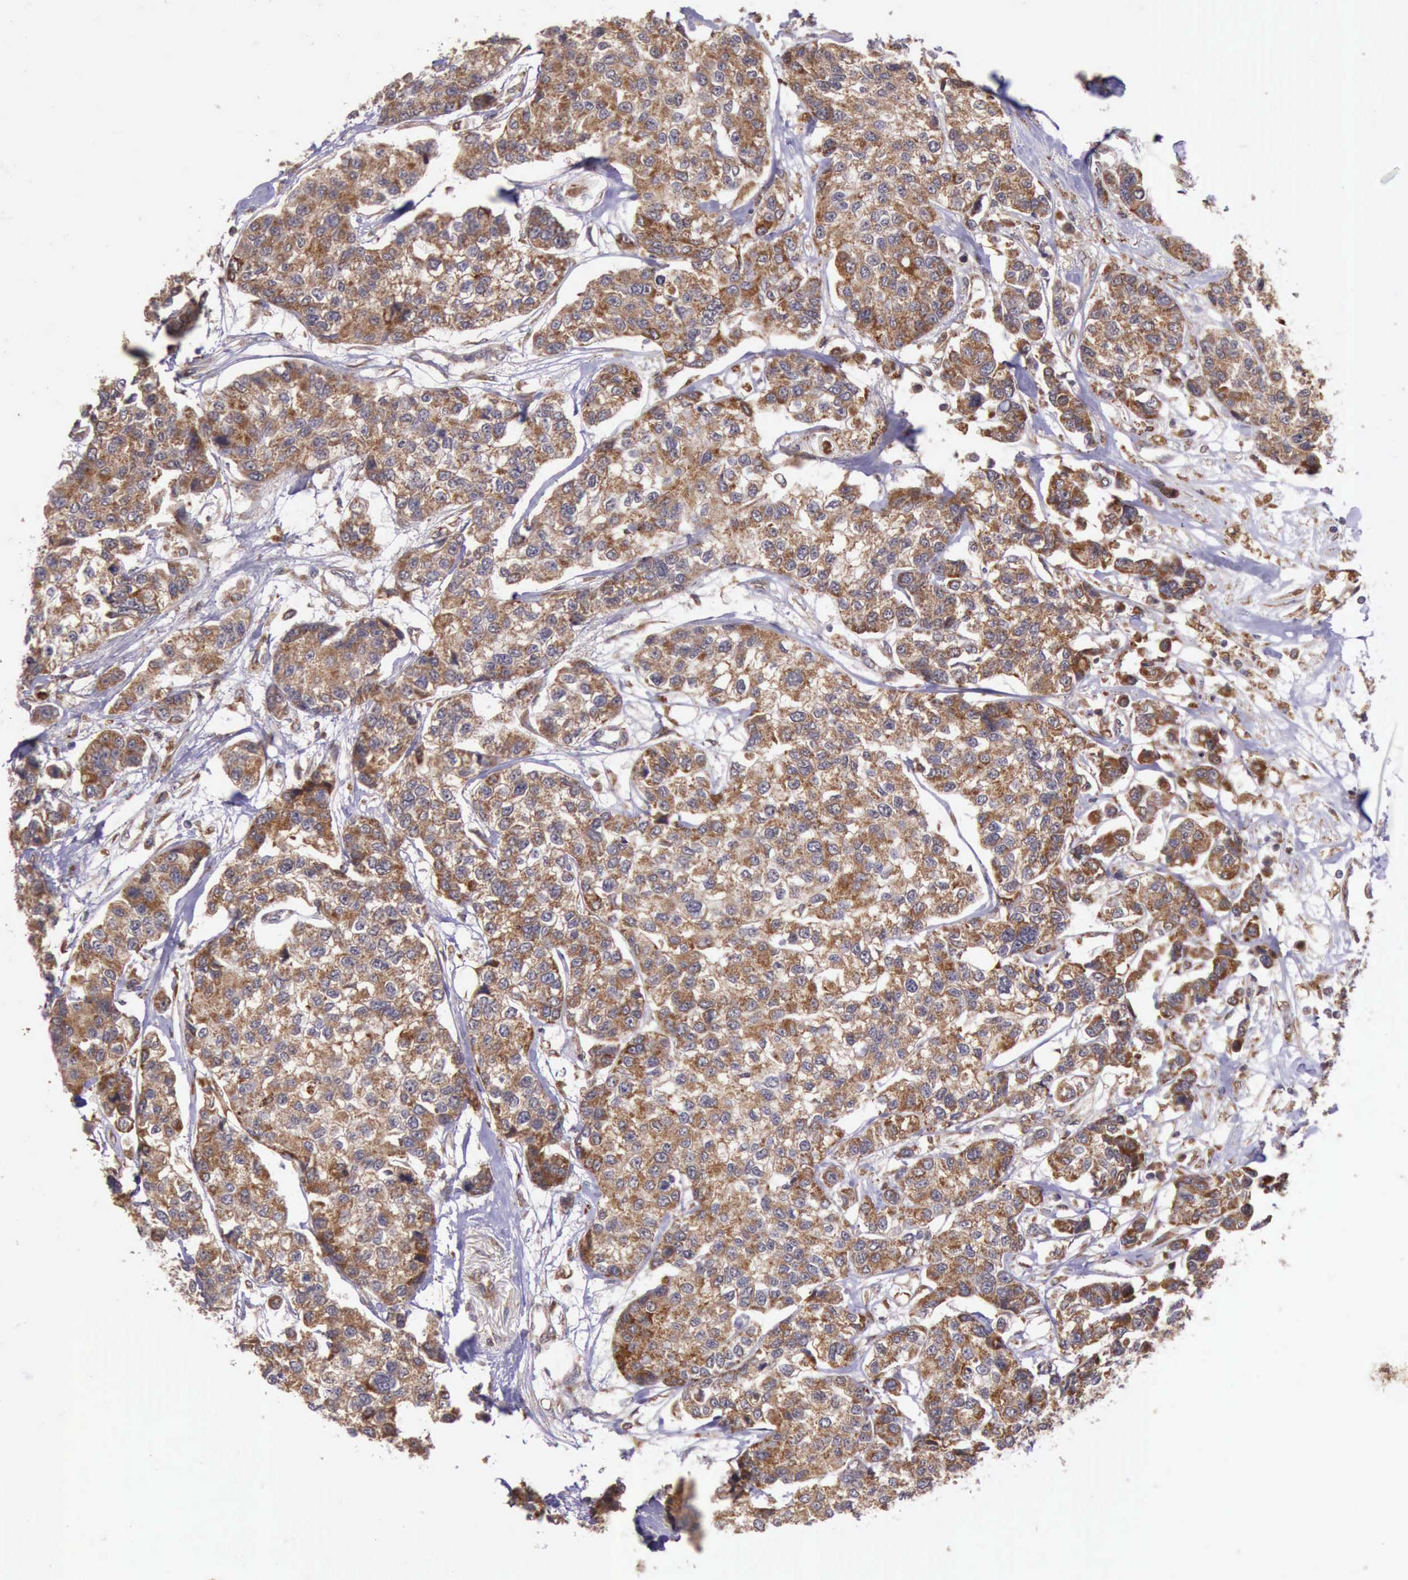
{"staining": {"intensity": "moderate", "quantity": ">75%", "location": "cytoplasmic/membranous"}, "tissue": "breast cancer", "cell_type": "Tumor cells", "image_type": "cancer", "snomed": [{"axis": "morphology", "description": "Duct carcinoma"}, {"axis": "topography", "description": "Breast"}], "caption": "Protein expression analysis of human breast infiltrating ductal carcinoma reveals moderate cytoplasmic/membranous staining in approximately >75% of tumor cells.", "gene": "ARMCX3", "patient": {"sex": "female", "age": 51}}